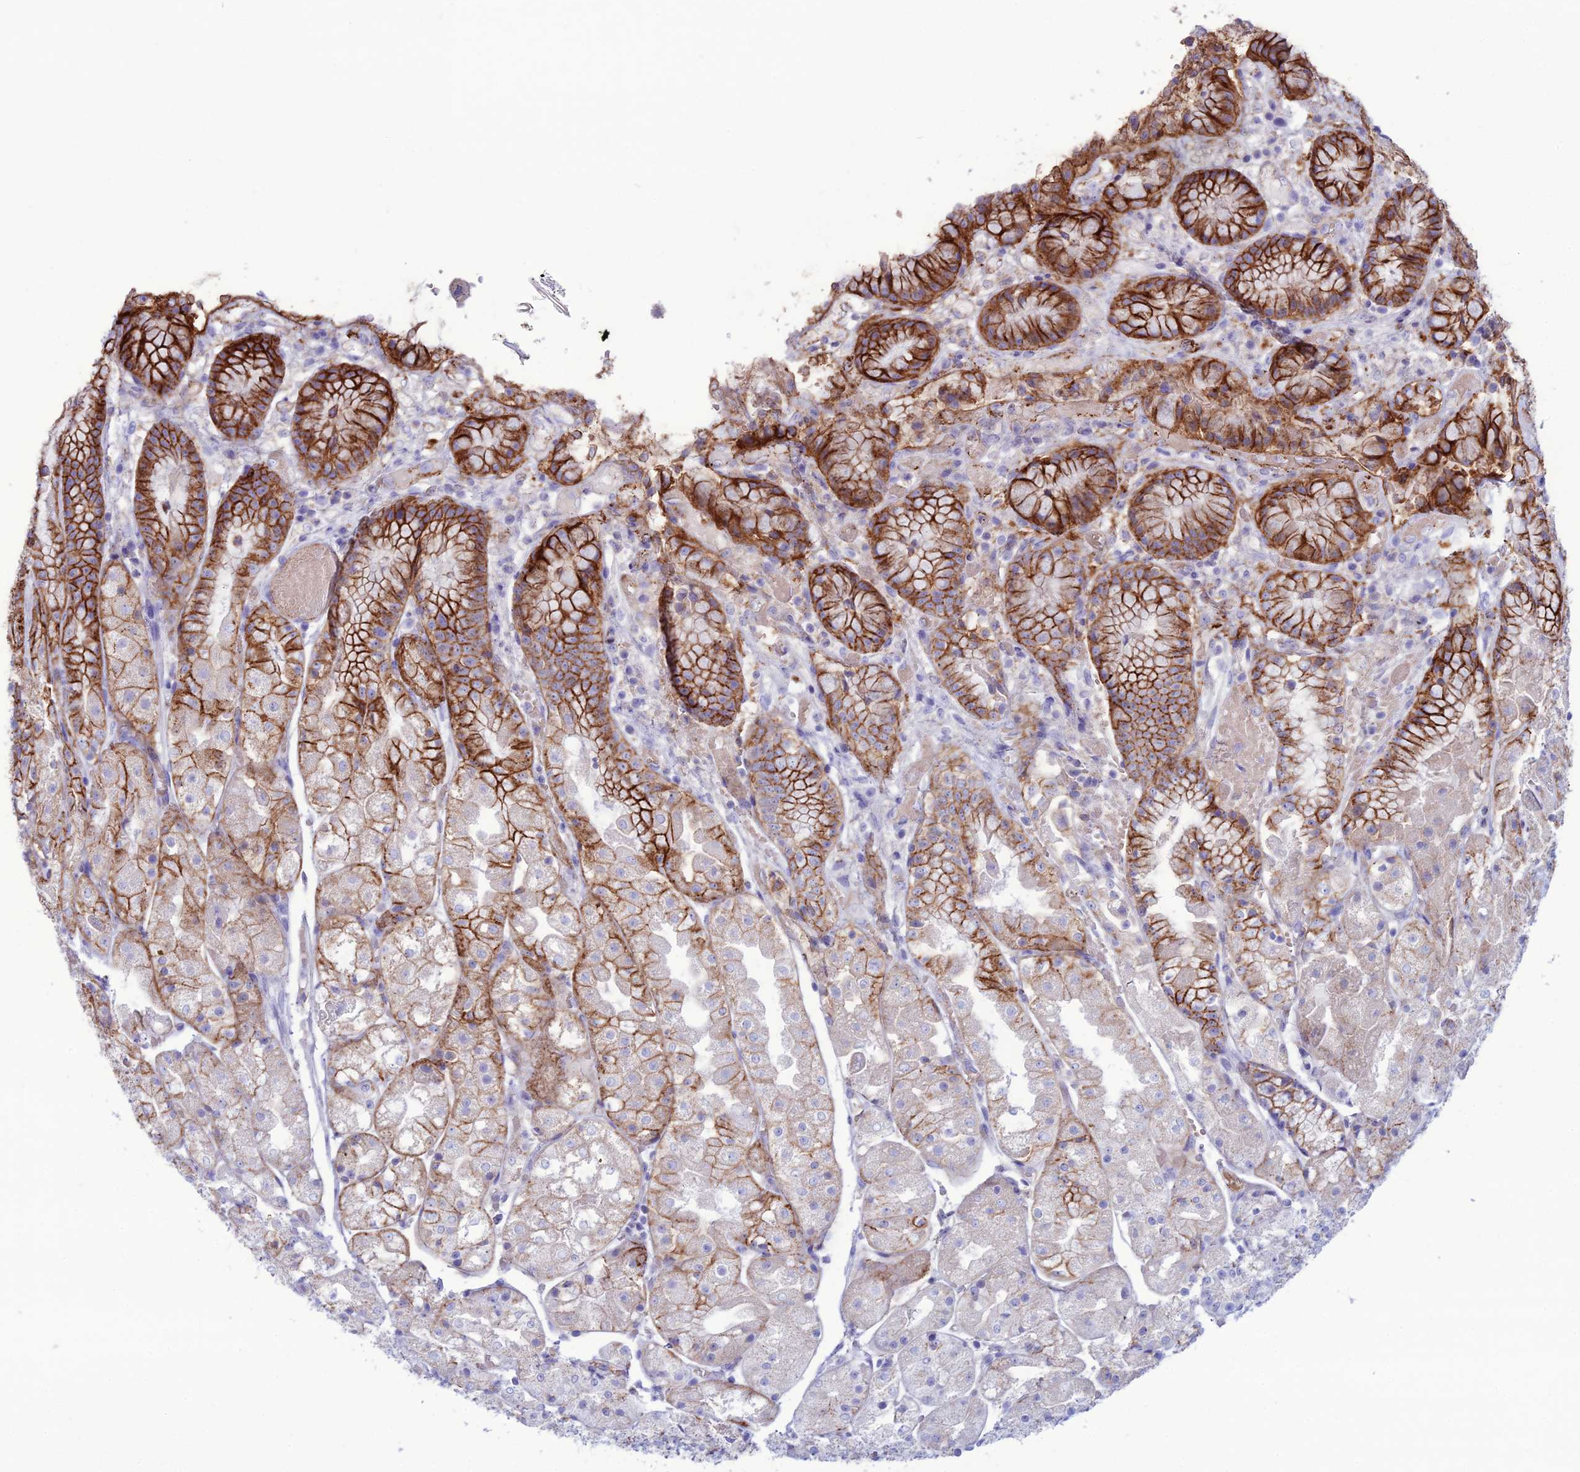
{"staining": {"intensity": "strong", "quantity": "25%-75%", "location": "cytoplasmic/membranous"}, "tissue": "stomach", "cell_type": "Glandular cells", "image_type": "normal", "snomed": [{"axis": "morphology", "description": "Normal tissue, NOS"}, {"axis": "topography", "description": "Stomach, upper"}], "caption": "A micrograph of stomach stained for a protein reveals strong cytoplasmic/membranous brown staining in glandular cells. Using DAB (brown) and hematoxylin (blue) stains, captured at high magnification using brightfield microscopy.", "gene": "CDC42EP5", "patient": {"sex": "male", "age": 72}}